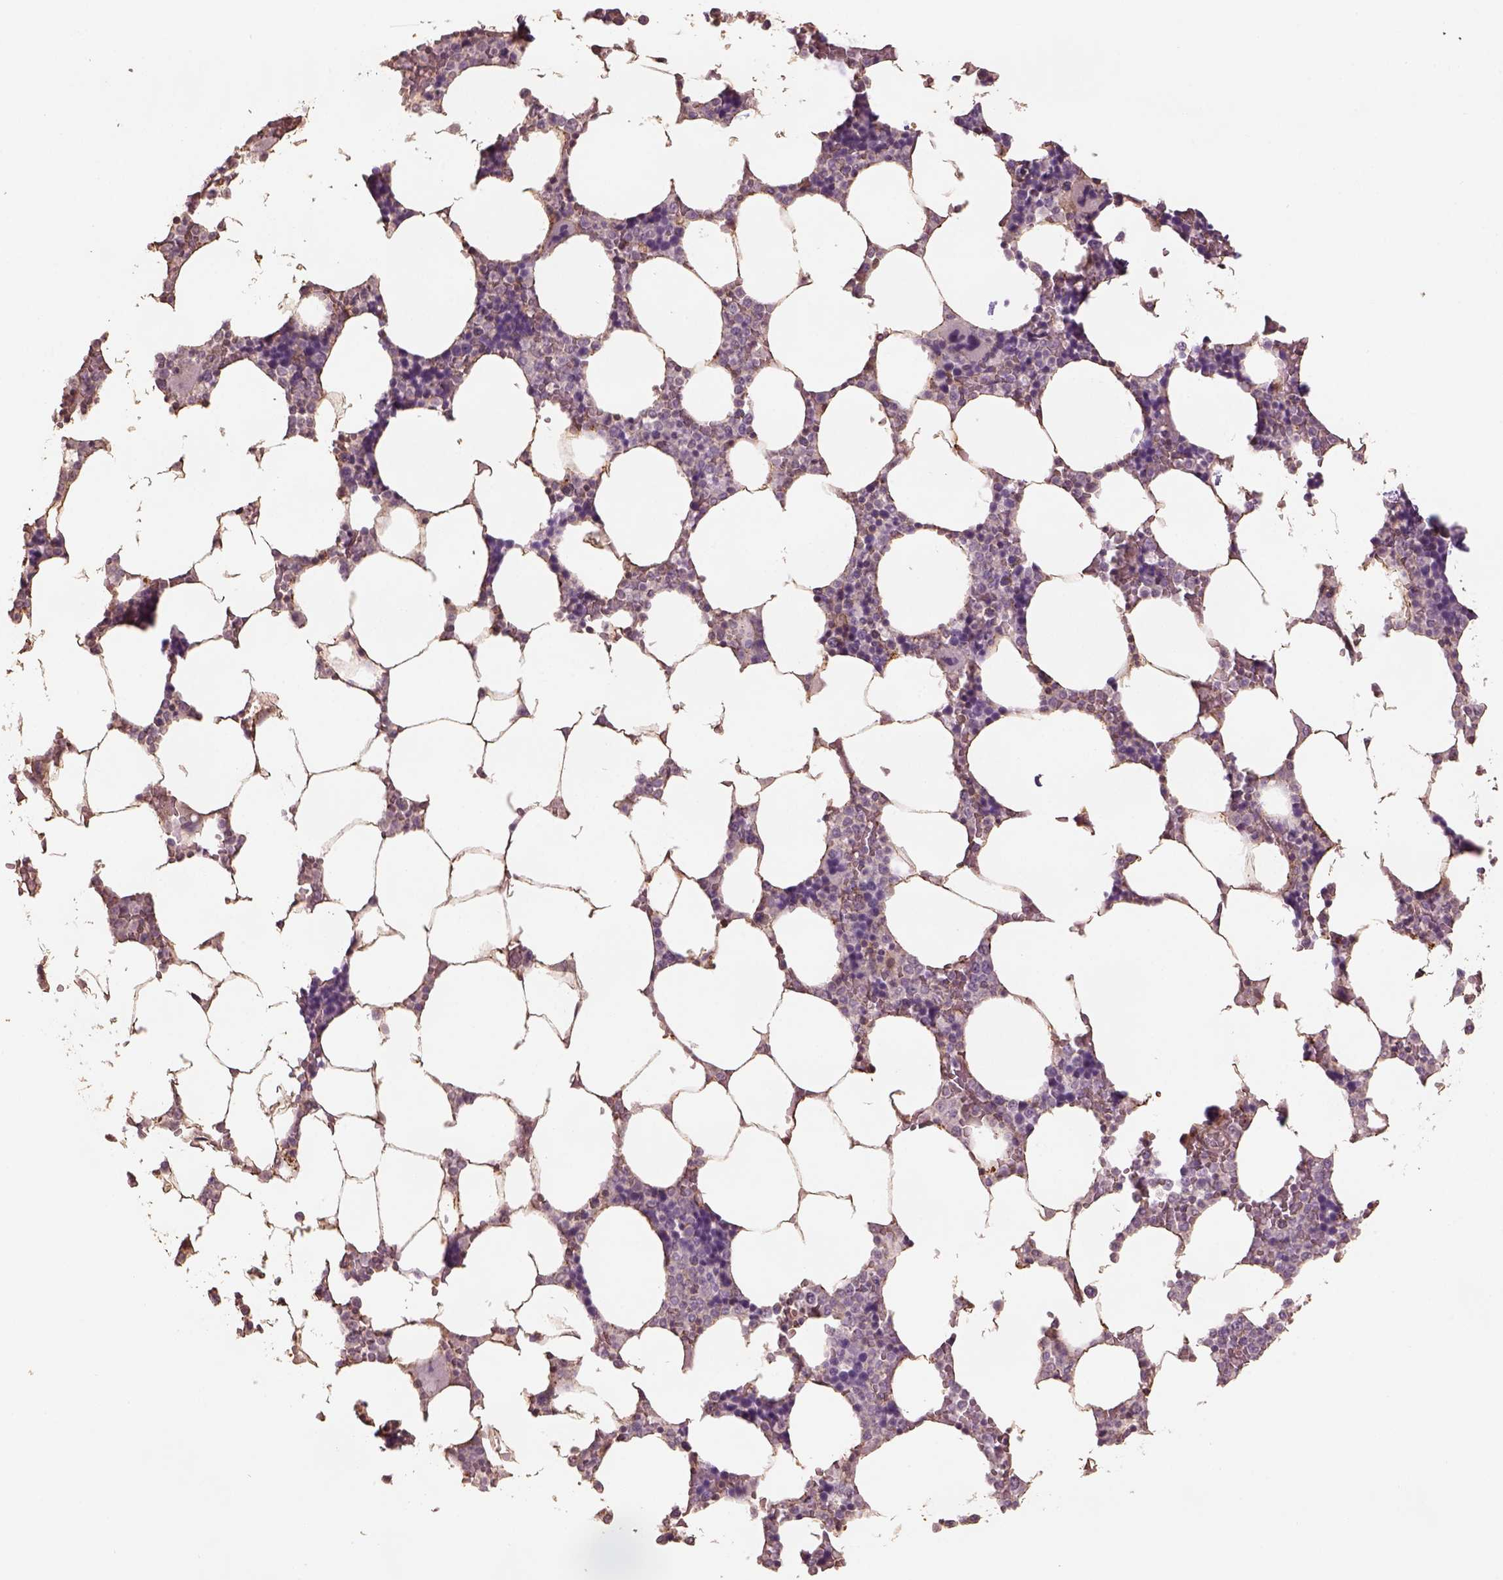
{"staining": {"intensity": "moderate", "quantity": "<25%", "location": "cytoplasmic/membranous"}, "tissue": "bone marrow", "cell_type": "Hematopoietic cells", "image_type": "normal", "snomed": [{"axis": "morphology", "description": "Normal tissue, NOS"}, {"axis": "topography", "description": "Bone marrow"}], "caption": "The image shows a brown stain indicating the presence of a protein in the cytoplasmic/membranous of hematopoietic cells in bone marrow.", "gene": "LIN7A", "patient": {"sex": "female", "age": 52}}